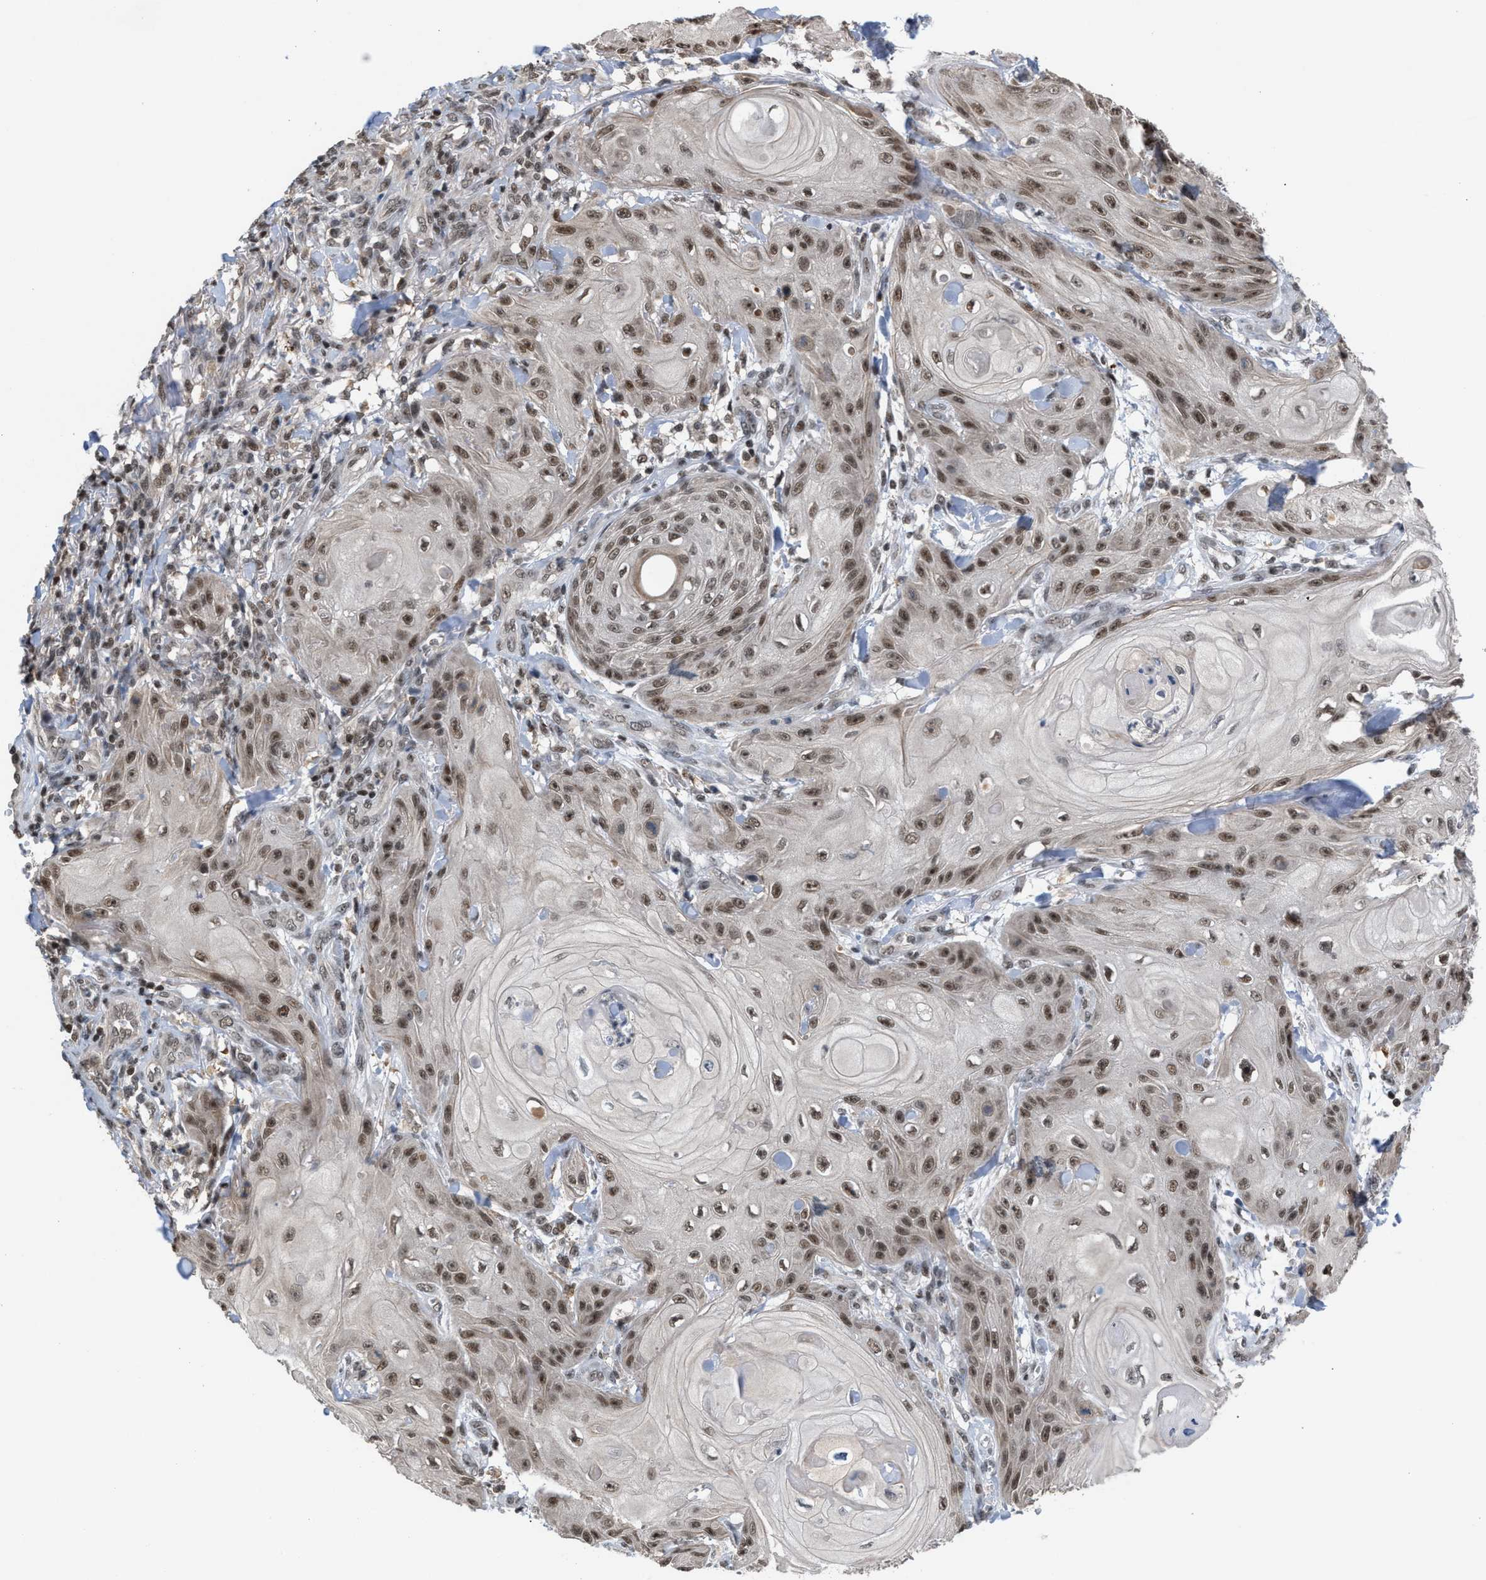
{"staining": {"intensity": "weak", "quantity": ">75%", "location": "nuclear"}, "tissue": "skin cancer", "cell_type": "Tumor cells", "image_type": "cancer", "snomed": [{"axis": "morphology", "description": "Squamous cell carcinoma, NOS"}, {"axis": "topography", "description": "Skin"}], "caption": "Immunohistochemistry of human skin cancer (squamous cell carcinoma) exhibits low levels of weak nuclear expression in approximately >75% of tumor cells.", "gene": "C9orf78", "patient": {"sex": "male", "age": 74}}